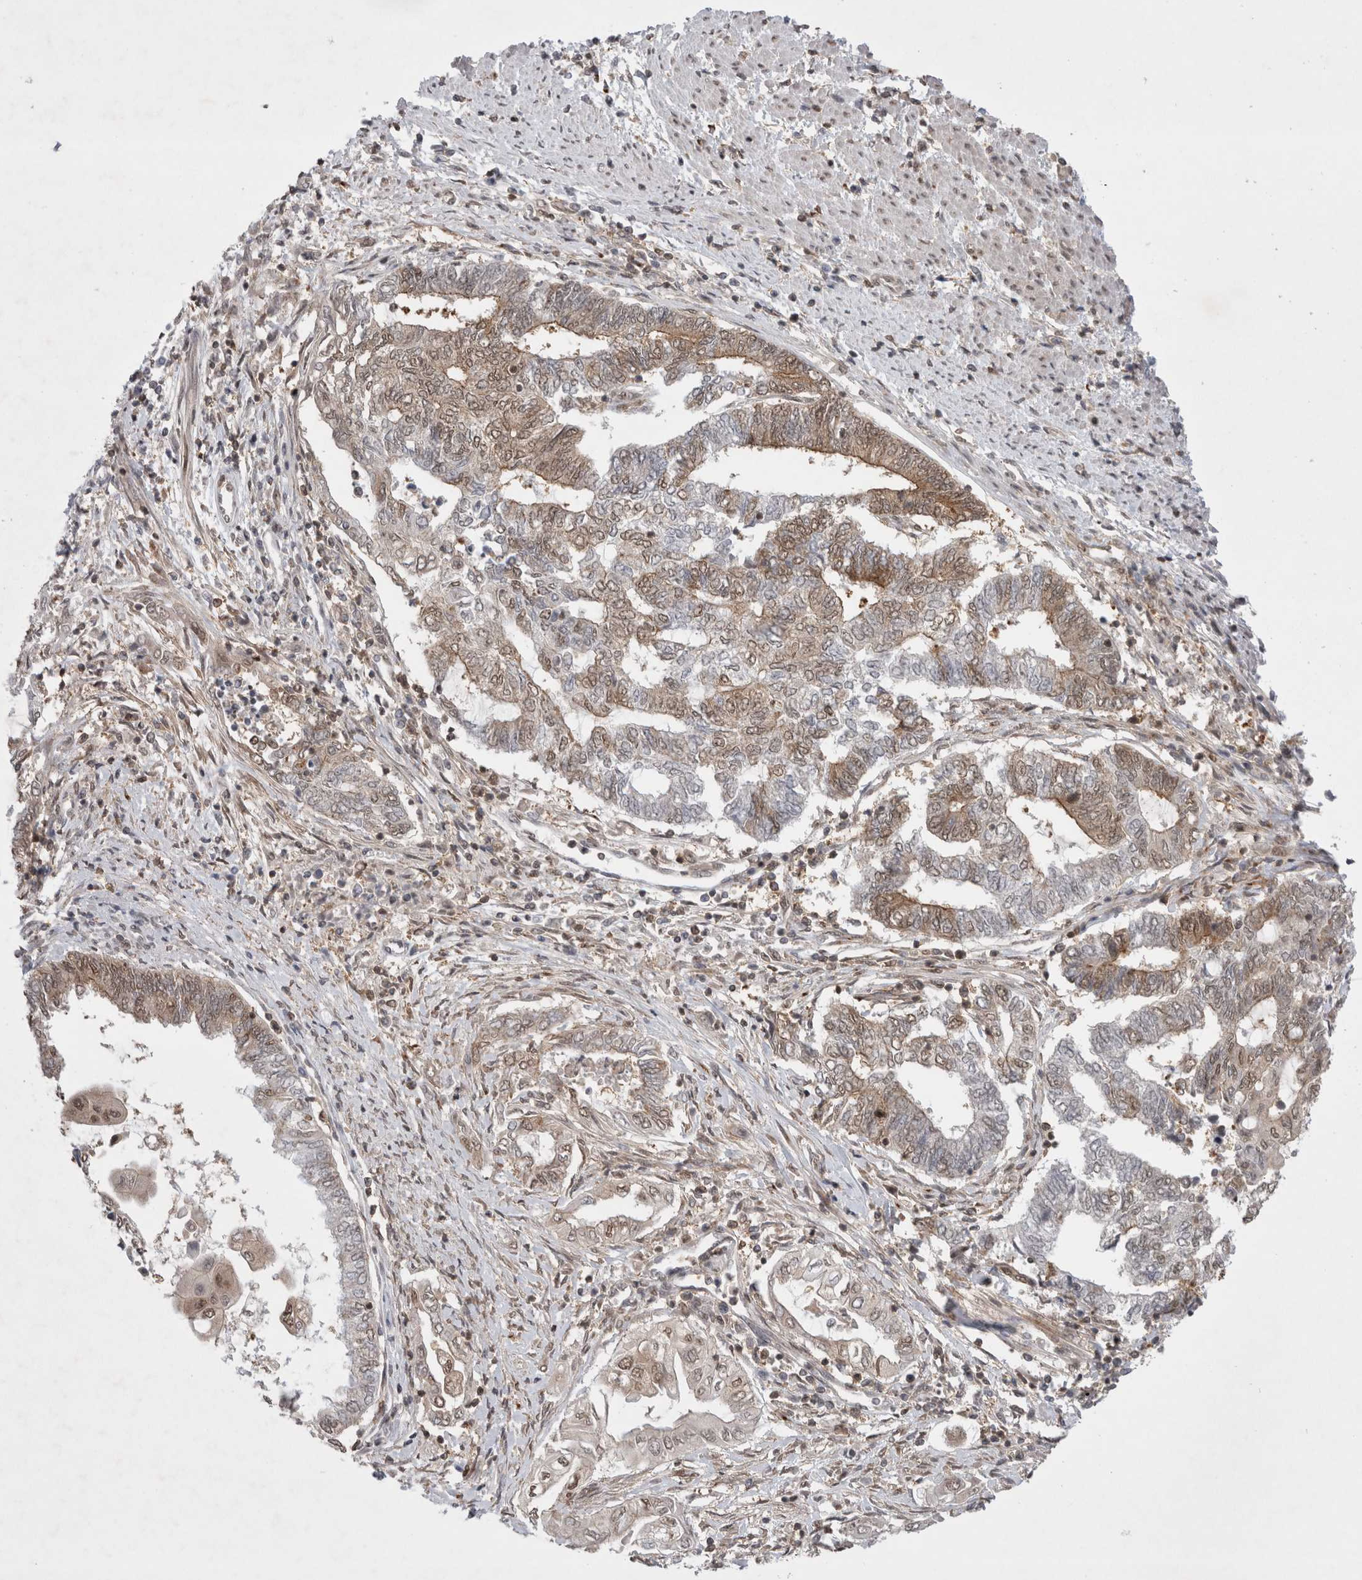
{"staining": {"intensity": "weak", "quantity": "25%-75%", "location": "cytoplasmic/membranous,nuclear"}, "tissue": "endometrial cancer", "cell_type": "Tumor cells", "image_type": "cancer", "snomed": [{"axis": "morphology", "description": "Adenocarcinoma, NOS"}, {"axis": "topography", "description": "Uterus"}, {"axis": "topography", "description": "Endometrium"}], "caption": "Approximately 25%-75% of tumor cells in endometrial cancer (adenocarcinoma) show weak cytoplasmic/membranous and nuclear protein expression as visualized by brown immunohistochemical staining.", "gene": "WIPF2", "patient": {"sex": "female", "age": 70}}